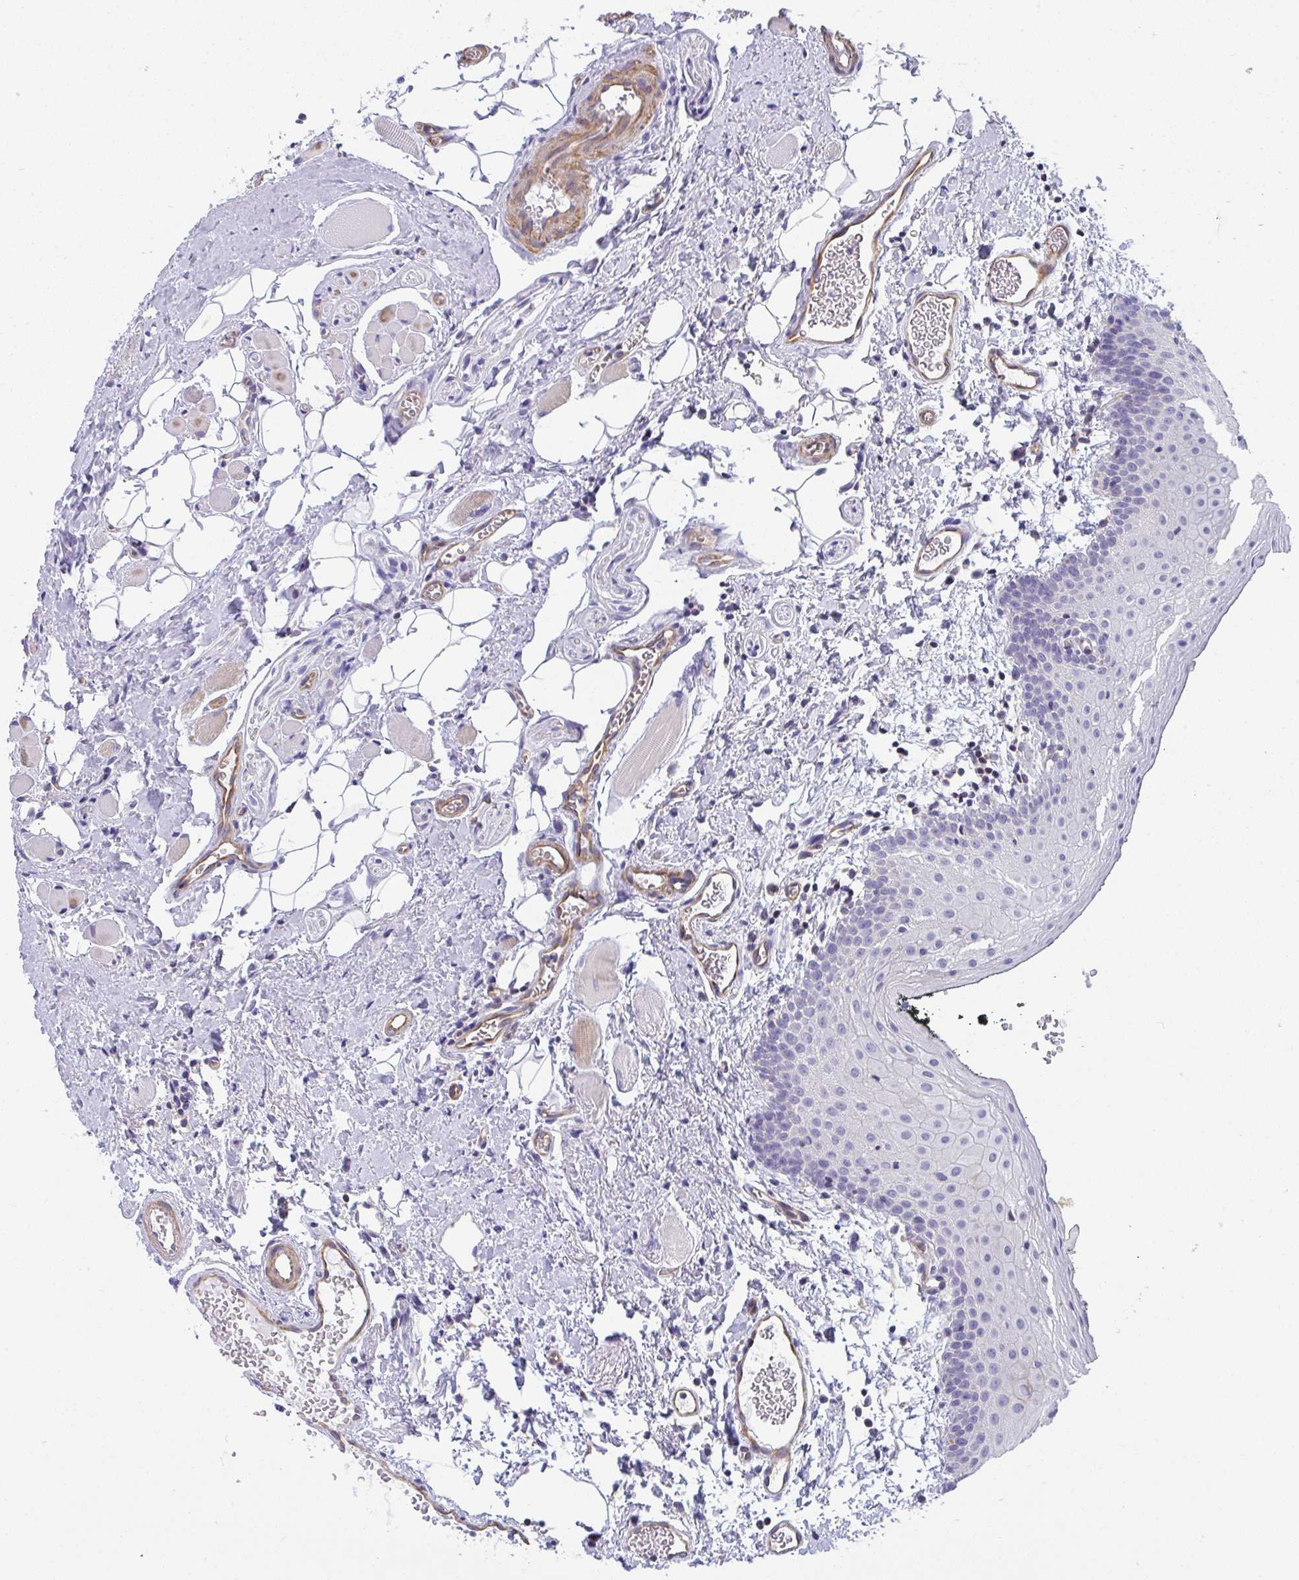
{"staining": {"intensity": "moderate", "quantity": "<25%", "location": "cytoplasmic/membranous"}, "tissue": "oral mucosa", "cell_type": "Squamous epithelial cells", "image_type": "normal", "snomed": [{"axis": "morphology", "description": "Normal tissue, NOS"}, {"axis": "morphology", "description": "Squamous cell carcinoma, NOS"}, {"axis": "topography", "description": "Oral tissue"}, {"axis": "topography", "description": "Head-Neck"}], "caption": "Immunohistochemical staining of normal oral mucosa exhibits low levels of moderate cytoplasmic/membranous staining in about <25% of squamous epithelial cells.", "gene": "MYL12A", "patient": {"sex": "male", "age": 58}}